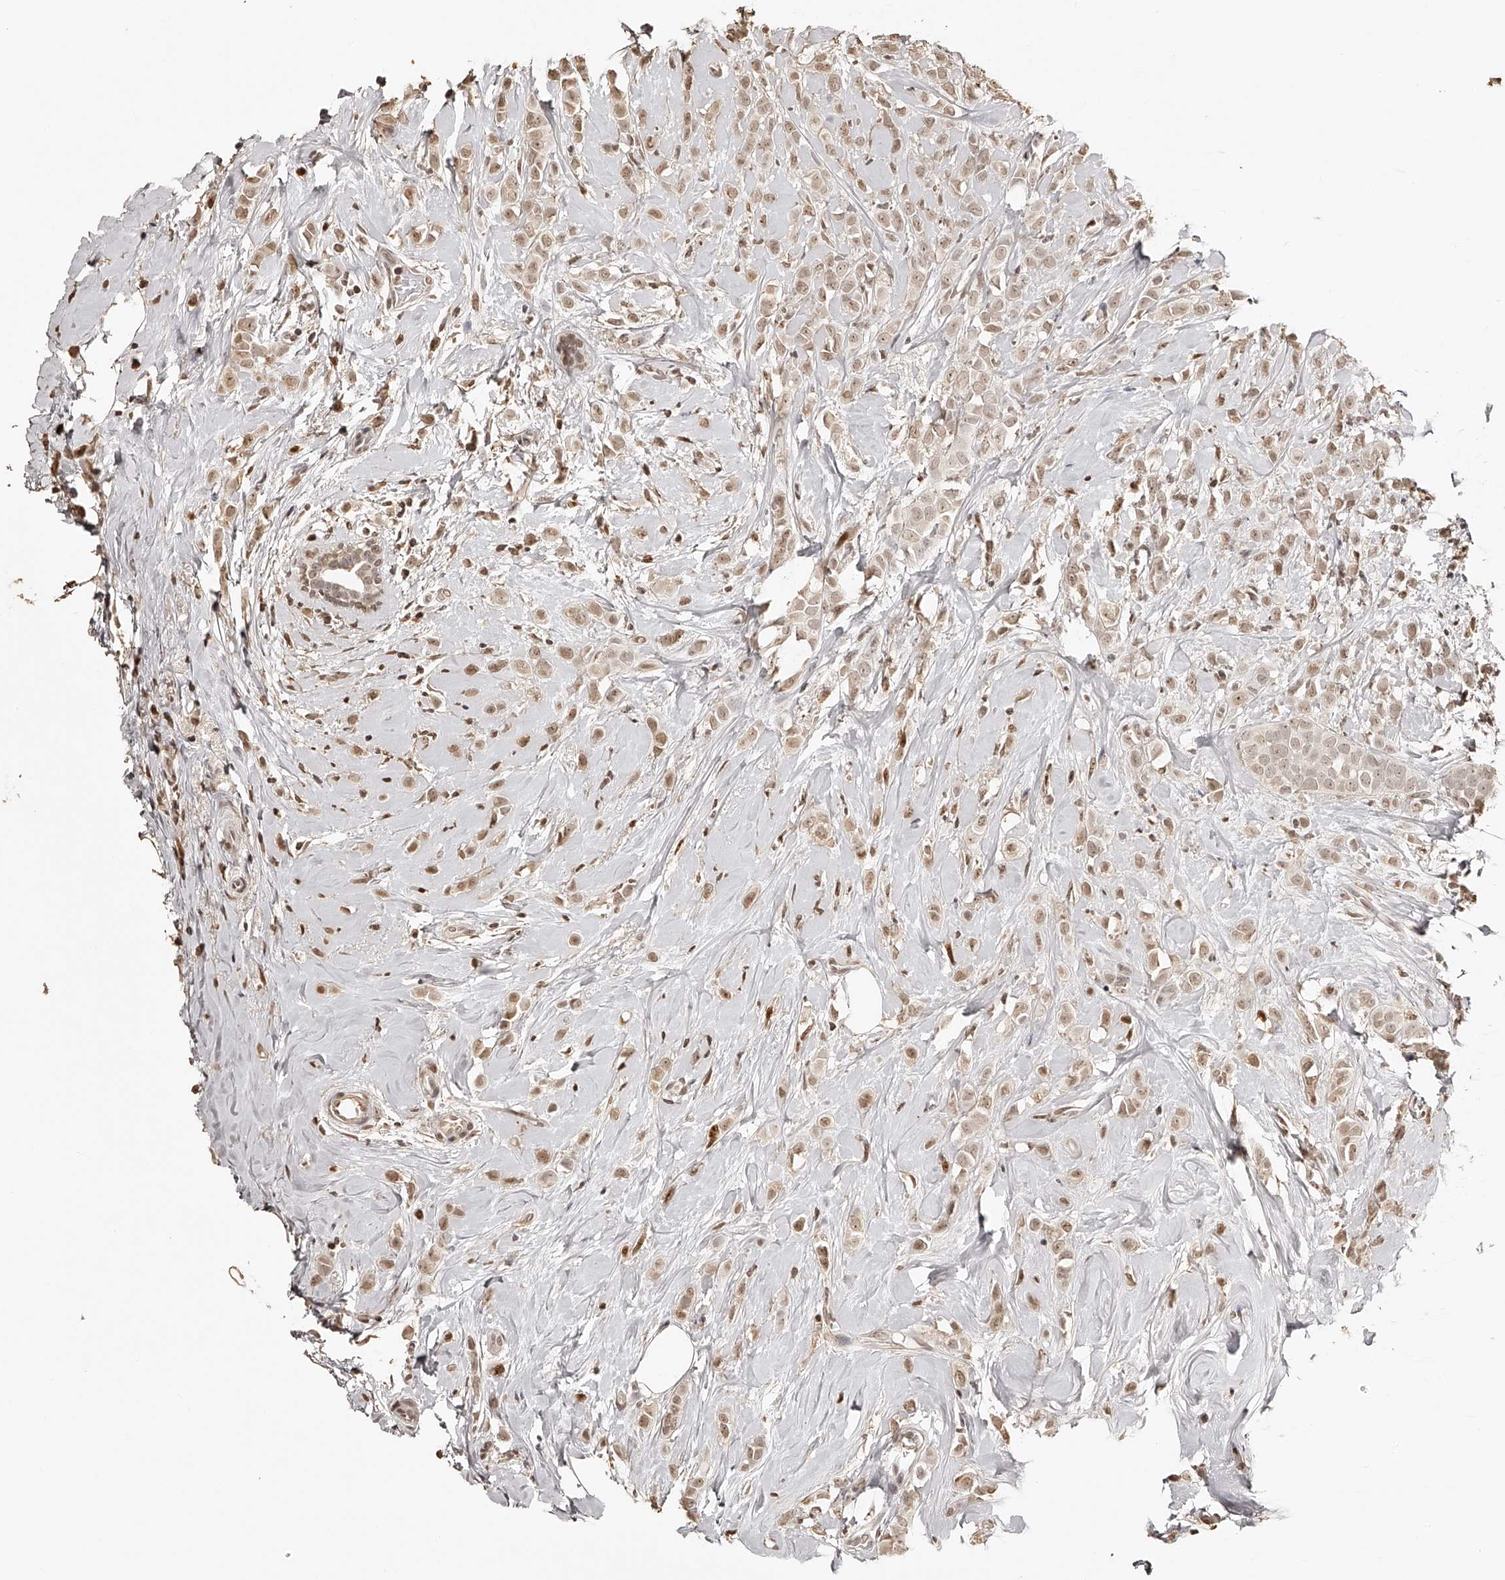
{"staining": {"intensity": "moderate", "quantity": ">75%", "location": "nuclear"}, "tissue": "breast cancer", "cell_type": "Tumor cells", "image_type": "cancer", "snomed": [{"axis": "morphology", "description": "Lobular carcinoma"}, {"axis": "topography", "description": "Breast"}], "caption": "Protein staining demonstrates moderate nuclear staining in about >75% of tumor cells in lobular carcinoma (breast).", "gene": "ZNF503", "patient": {"sex": "female", "age": 47}}